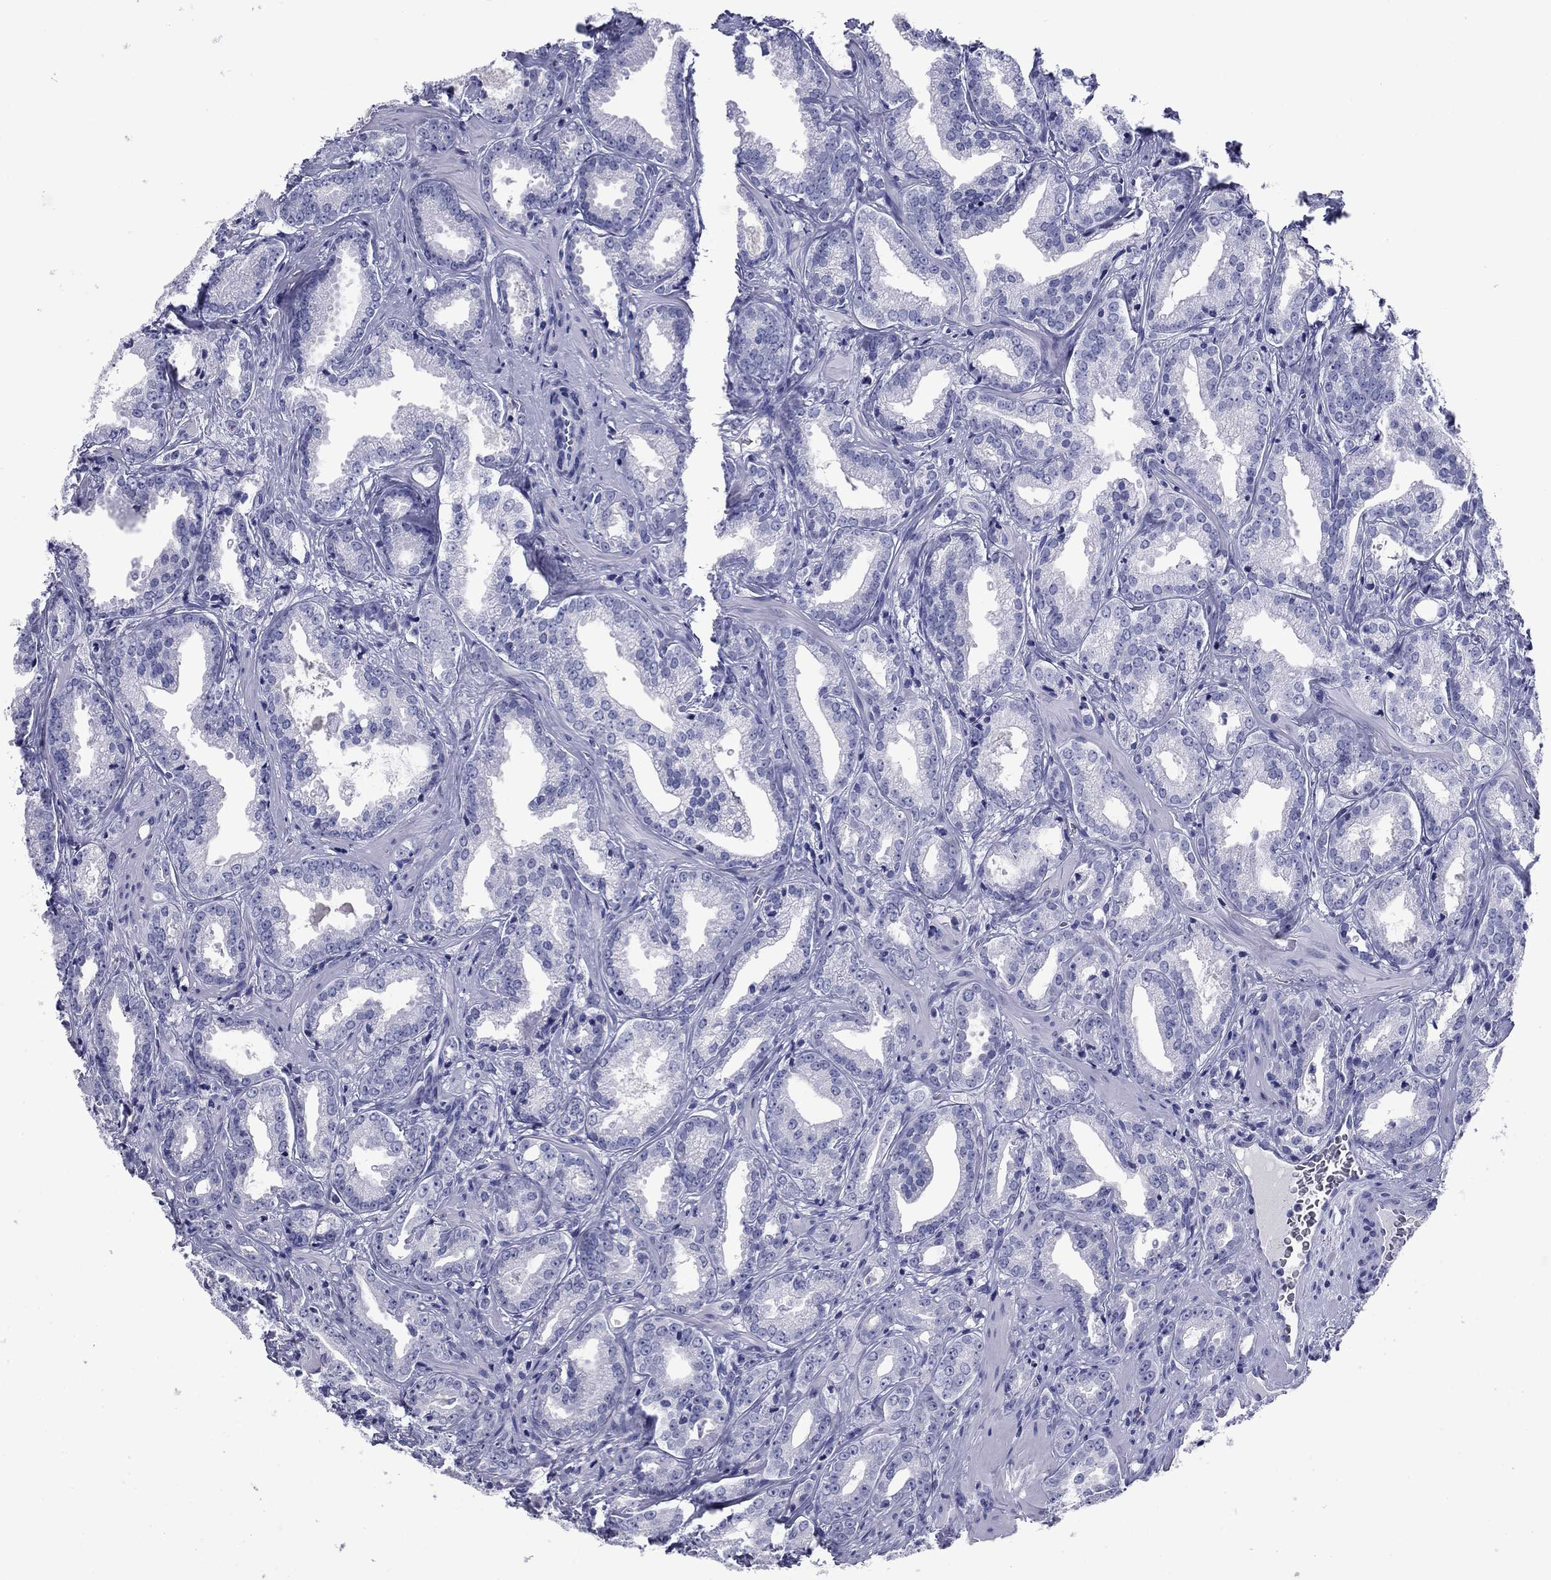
{"staining": {"intensity": "negative", "quantity": "none", "location": "none"}, "tissue": "prostate cancer", "cell_type": "Tumor cells", "image_type": "cancer", "snomed": [{"axis": "morphology", "description": "Adenocarcinoma, Medium grade"}, {"axis": "topography", "description": "Prostate and seminal vesicle, NOS"}, {"axis": "topography", "description": "Prostate"}], "caption": "The photomicrograph demonstrates no significant staining in tumor cells of prostate cancer. The staining was performed using DAB (3,3'-diaminobenzidine) to visualize the protein expression in brown, while the nuclei were stained in blue with hematoxylin (Magnification: 20x).", "gene": "NPPA", "patient": {"sex": "male", "age": 65}}